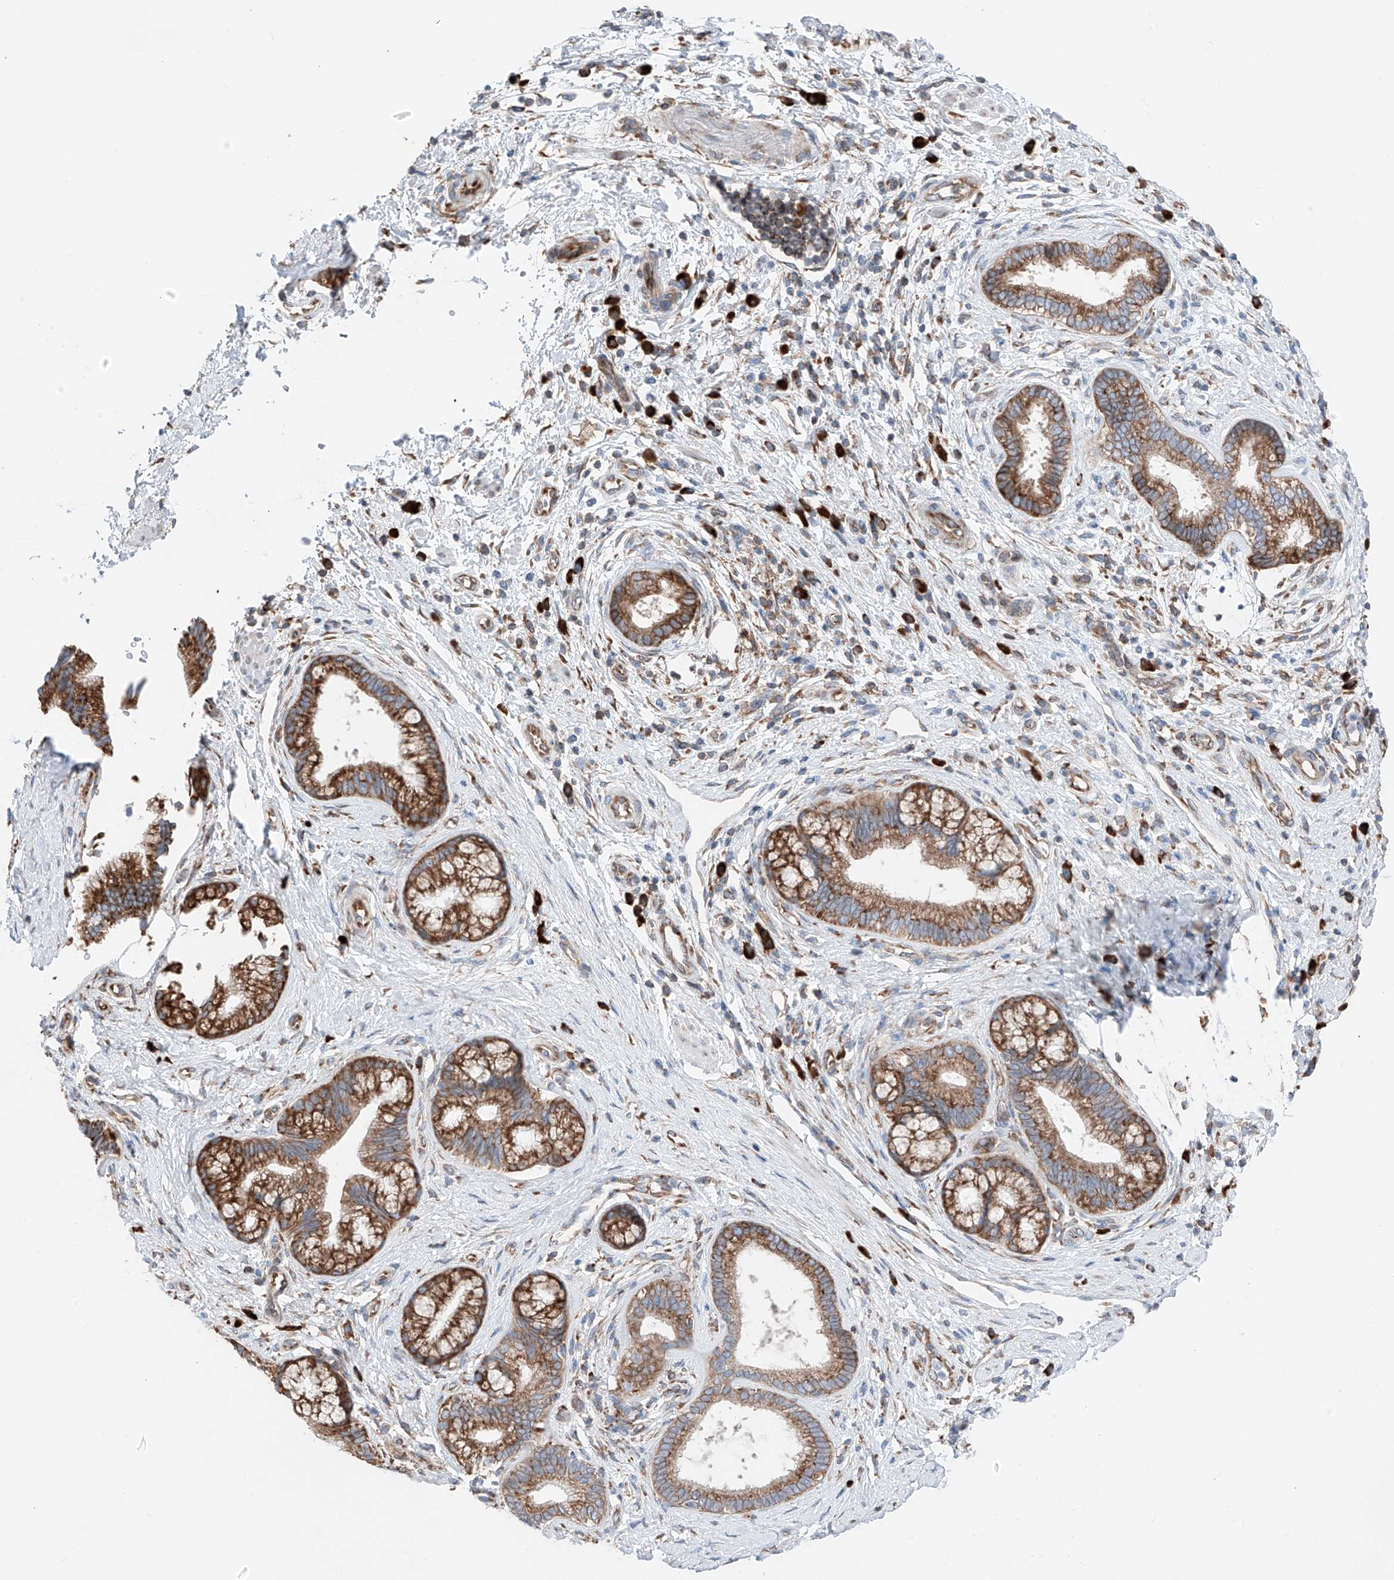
{"staining": {"intensity": "strong", "quantity": ">75%", "location": "cytoplasmic/membranous"}, "tissue": "pancreatic cancer", "cell_type": "Tumor cells", "image_type": "cancer", "snomed": [{"axis": "morphology", "description": "Adenocarcinoma, NOS"}, {"axis": "topography", "description": "Pancreas"}], "caption": "Protein staining of adenocarcinoma (pancreatic) tissue exhibits strong cytoplasmic/membranous staining in about >75% of tumor cells.", "gene": "CRELD1", "patient": {"sex": "female", "age": 73}}